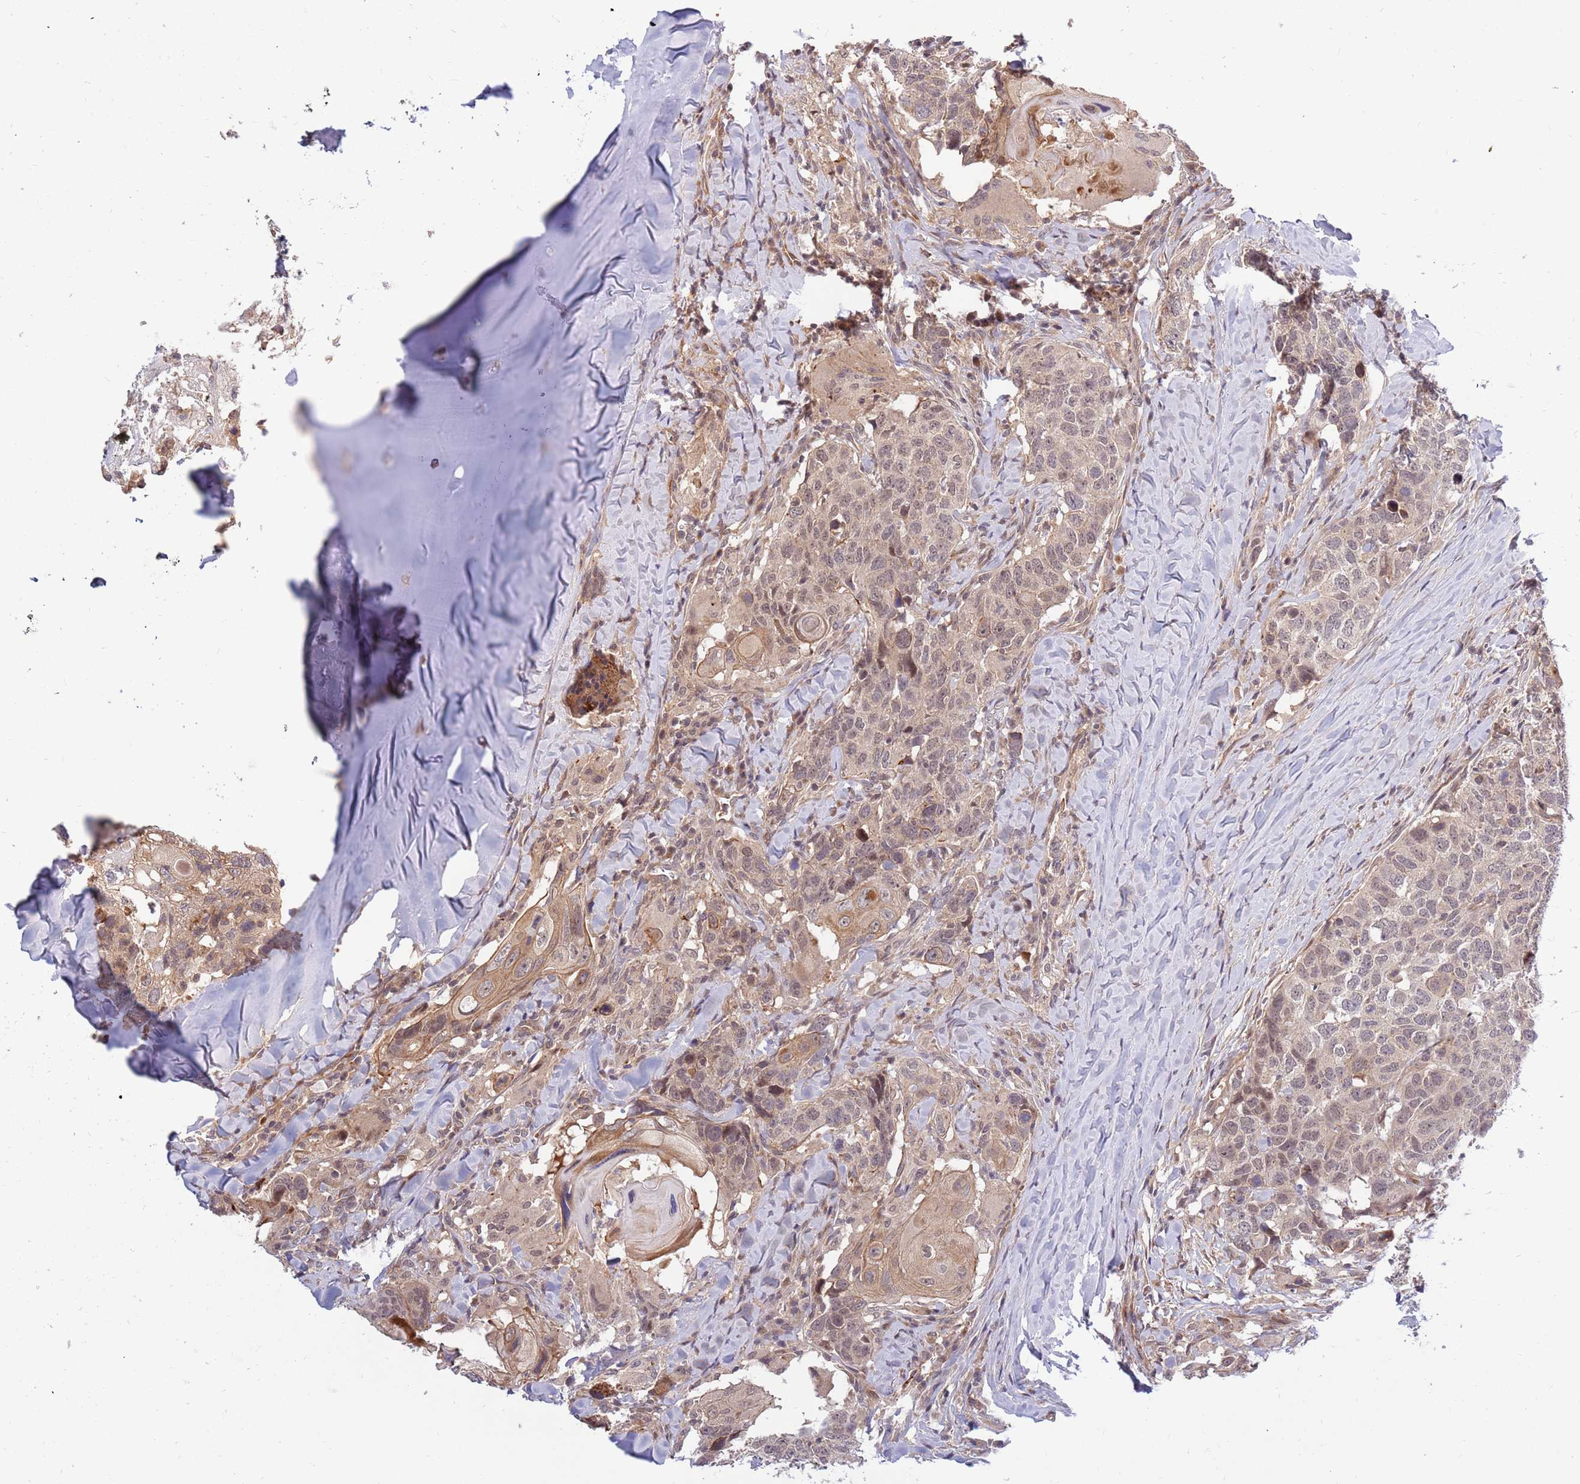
{"staining": {"intensity": "weak", "quantity": "<25%", "location": "nuclear"}, "tissue": "head and neck cancer", "cell_type": "Tumor cells", "image_type": "cancer", "snomed": [{"axis": "morphology", "description": "Normal tissue, NOS"}, {"axis": "morphology", "description": "Squamous cell carcinoma, NOS"}, {"axis": "topography", "description": "Skeletal muscle"}, {"axis": "topography", "description": "Vascular tissue"}, {"axis": "topography", "description": "Peripheral nerve tissue"}, {"axis": "topography", "description": "Head-Neck"}], "caption": "This image is of head and neck cancer stained with immunohistochemistry (IHC) to label a protein in brown with the nuclei are counter-stained blue. There is no staining in tumor cells. (Brightfield microscopy of DAB IHC at high magnification).", "gene": "HAUS3", "patient": {"sex": "male", "age": 66}}